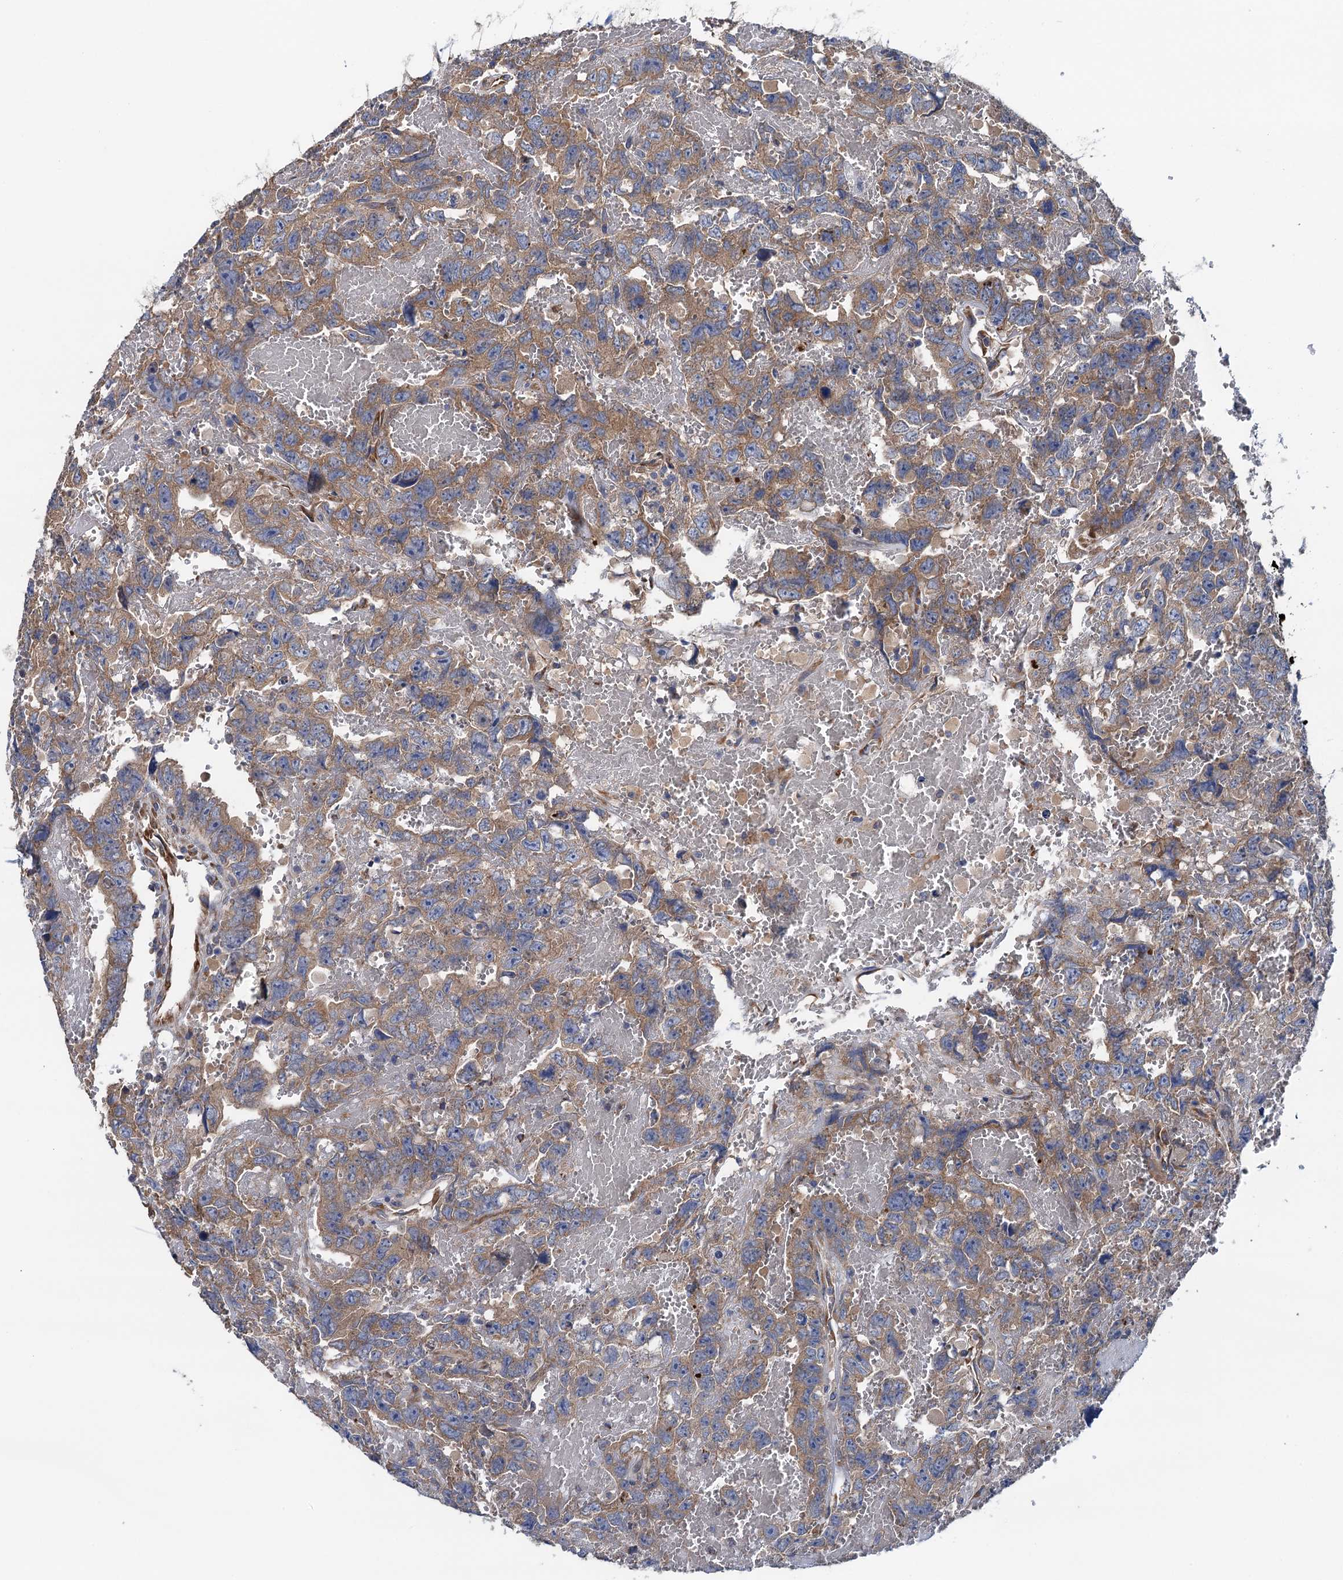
{"staining": {"intensity": "moderate", "quantity": "25%-75%", "location": "cytoplasmic/membranous"}, "tissue": "testis cancer", "cell_type": "Tumor cells", "image_type": "cancer", "snomed": [{"axis": "morphology", "description": "Carcinoma, Embryonal, NOS"}, {"axis": "topography", "description": "Testis"}], "caption": "About 25%-75% of tumor cells in human testis cancer show moderate cytoplasmic/membranous protein positivity as visualized by brown immunohistochemical staining.", "gene": "ADCY9", "patient": {"sex": "male", "age": 45}}